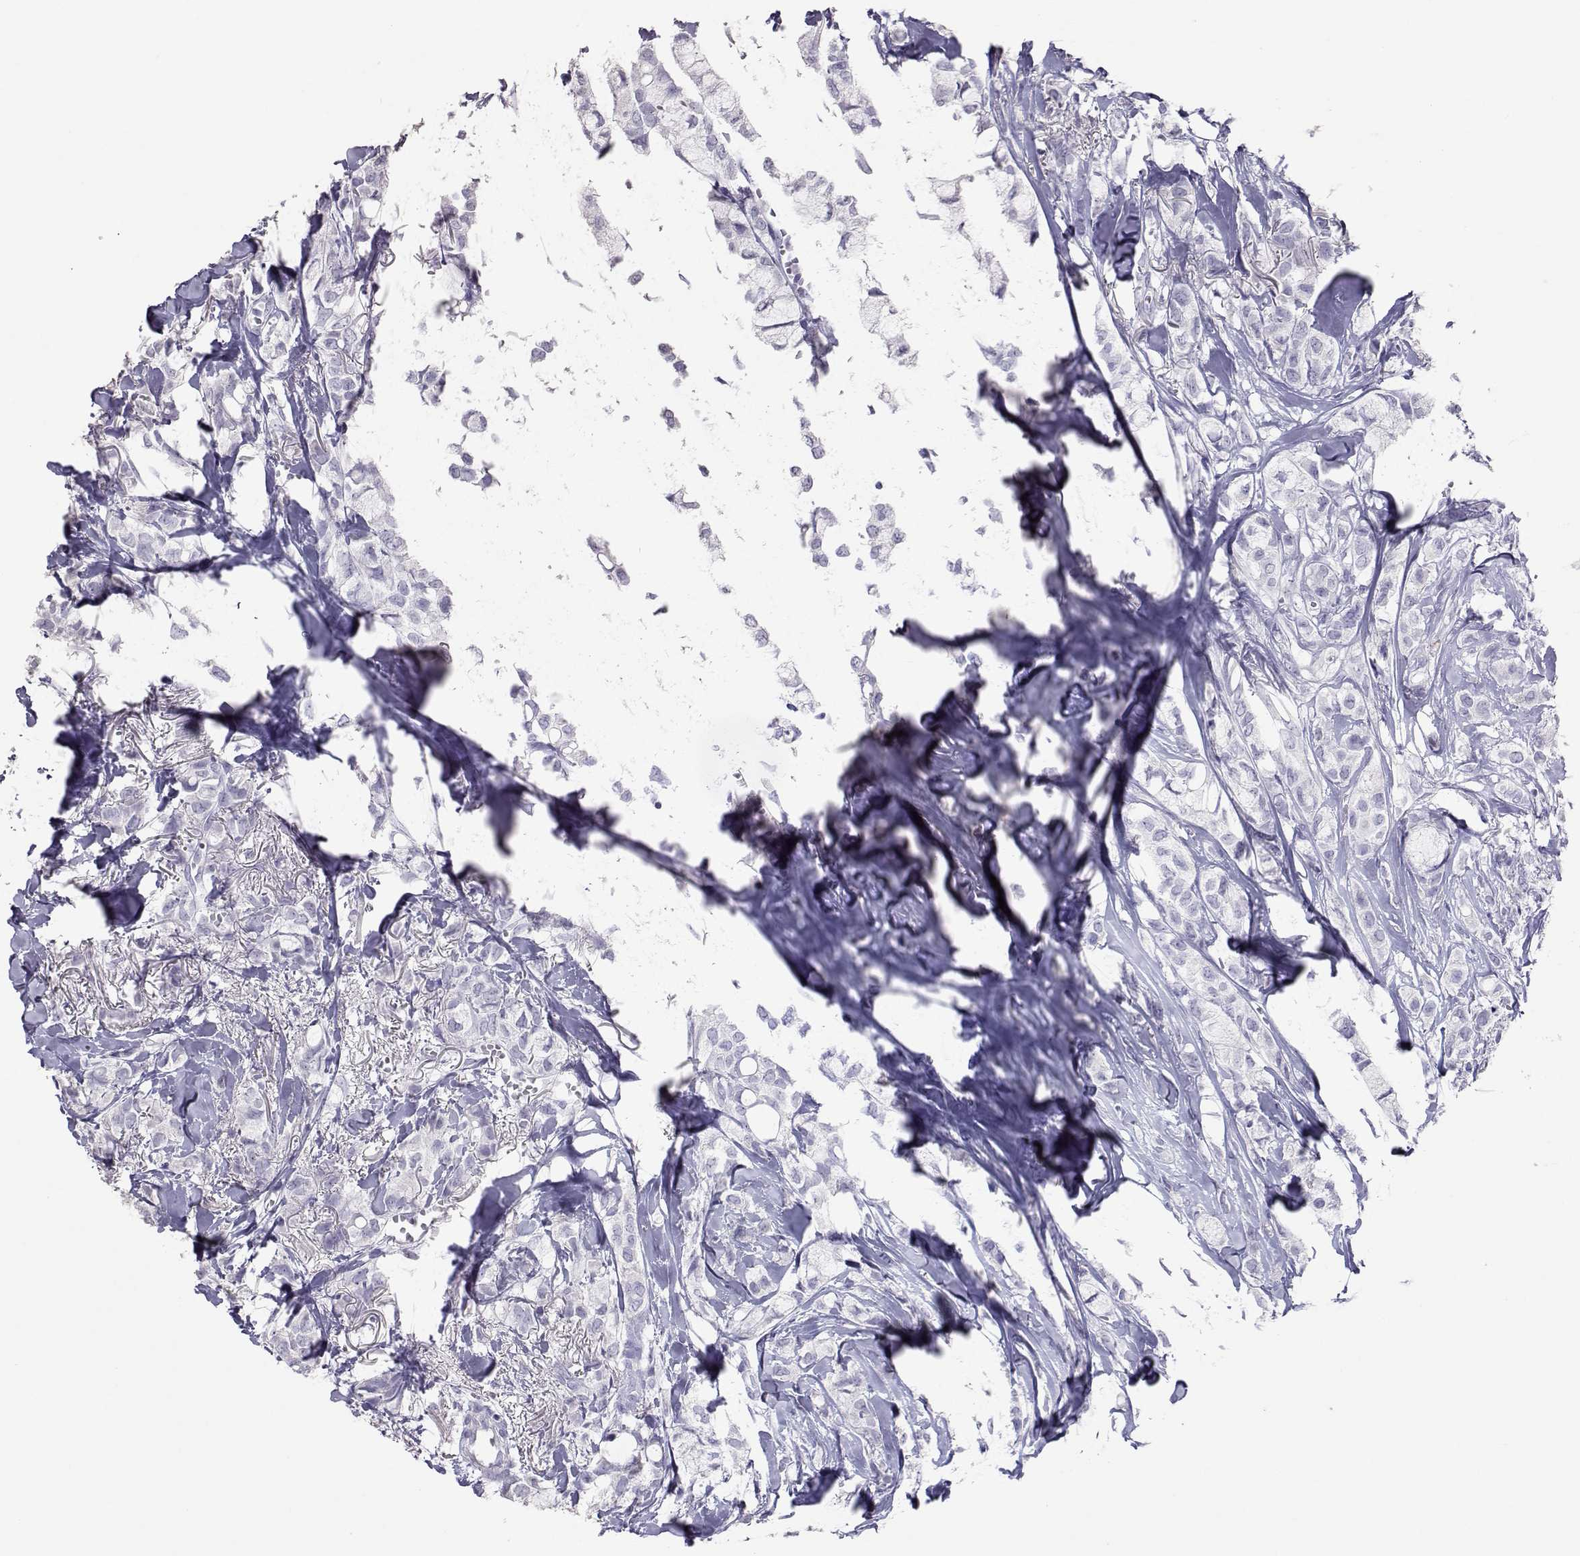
{"staining": {"intensity": "negative", "quantity": "none", "location": "none"}, "tissue": "breast cancer", "cell_type": "Tumor cells", "image_type": "cancer", "snomed": [{"axis": "morphology", "description": "Duct carcinoma"}, {"axis": "topography", "description": "Breast"}], "caption": "Tumor cells are negative for brown protein staining in breast infiltrating ductal carcinoma.", "gene": "PMCH", "patient": {"sex": "female", "age": 85}}